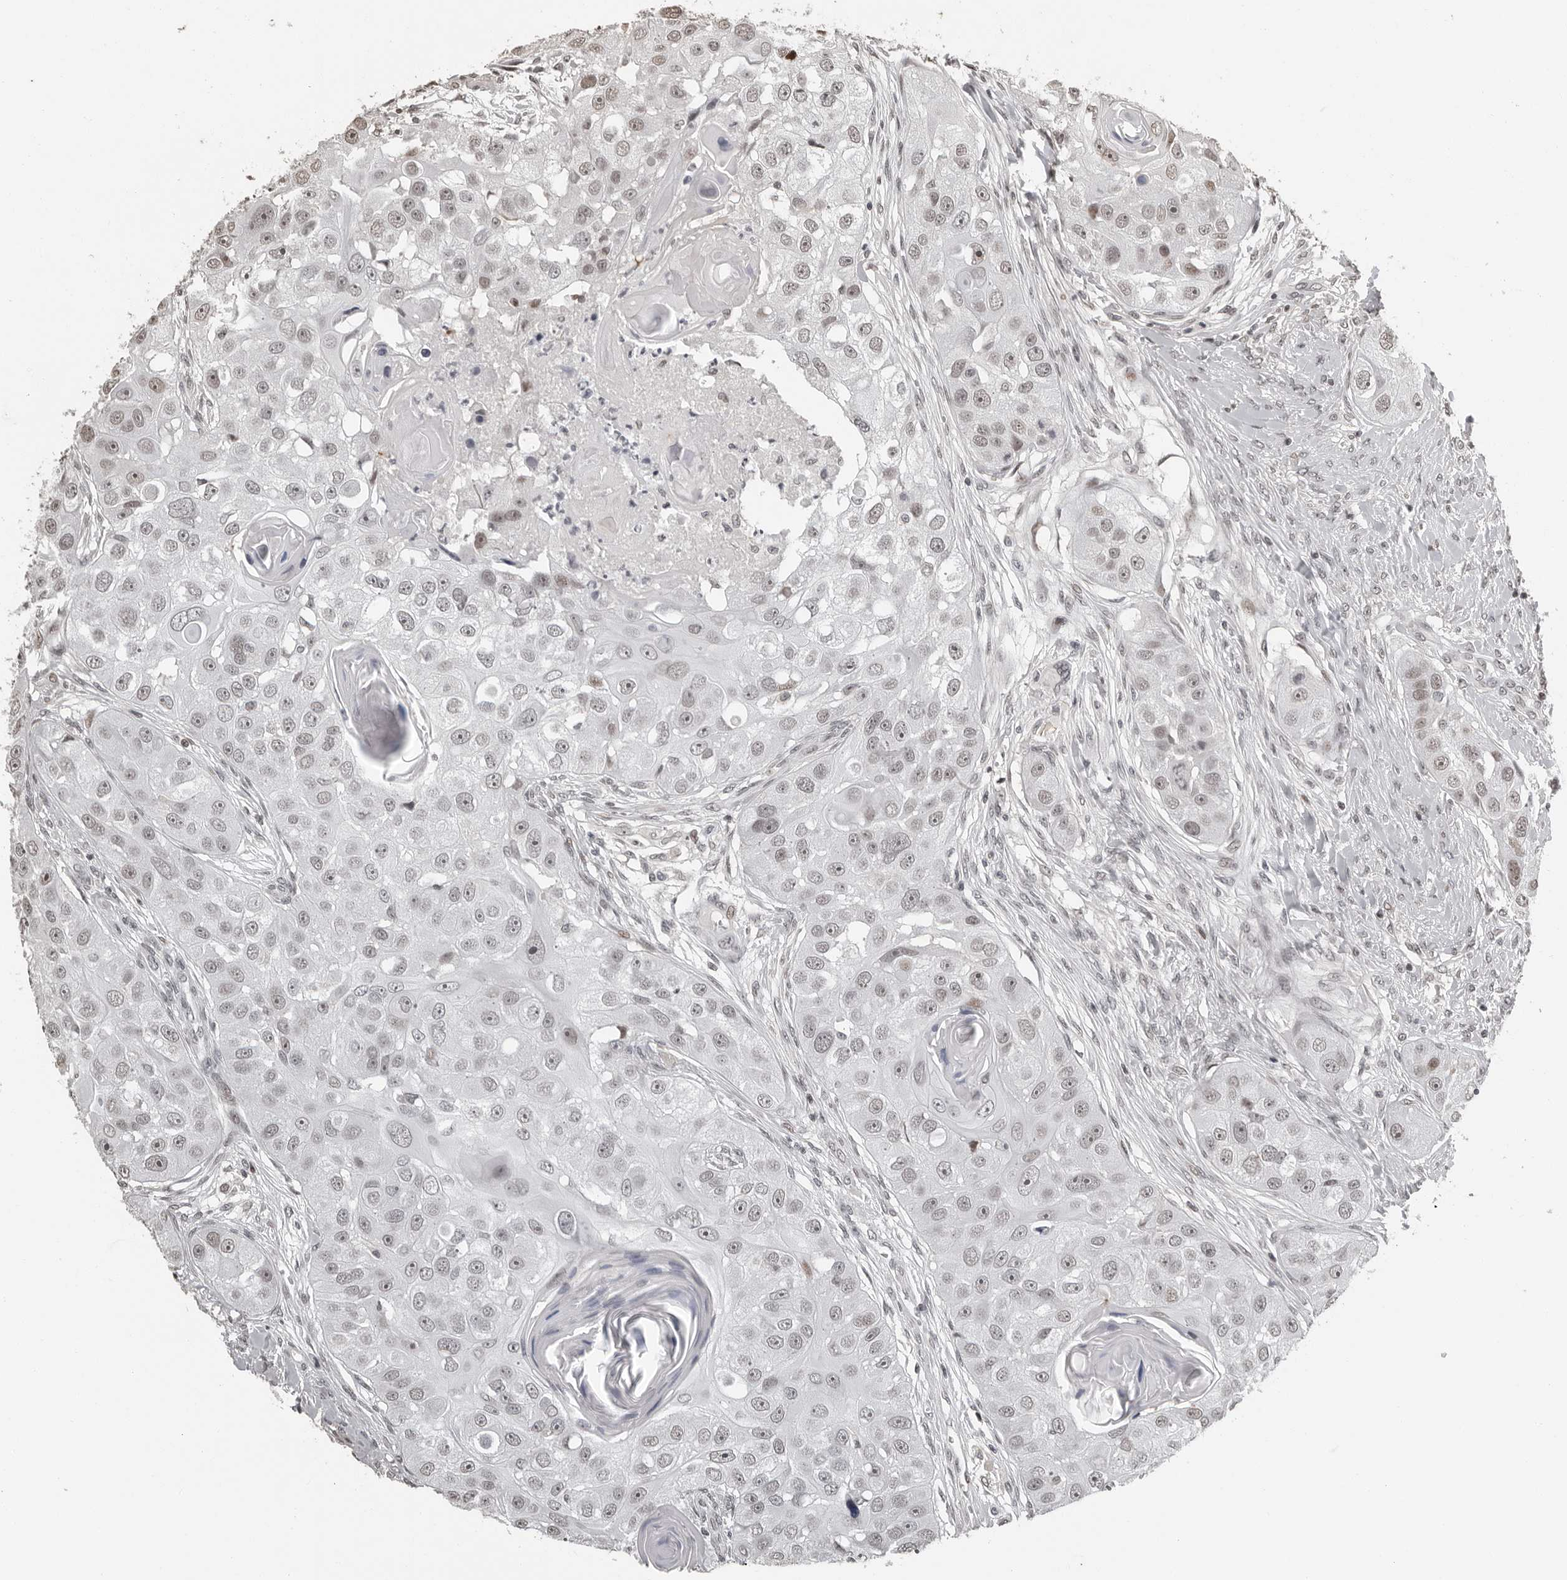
{"staining": {"intensity": "weak", "quantity": "25%-75%", "location": "nuclear"}, "tissue": "head and neck cancer", "cell_type": "Tumor cells", "image_type": "cancer", "snomed": [{"axis": "morphology", "description": "Normal tissue, NOS"}, {"axis": "morphology", "description": "Squamous cell carcinoma, NOS"}, {"axis": "topography", "description": "Skeletal muscle"}, {"axis": "topography", "description": "Head-Neck"}], "caption": "A photomicrograph showing weak nuclear expression in approximately 25%-75% of tumor cells in squamous cell carcinoma (head and neck), as visualized by brown immunohistochemical staining.", "gene": "ORC1", "patient": {"sex": "male", "age": 51}}